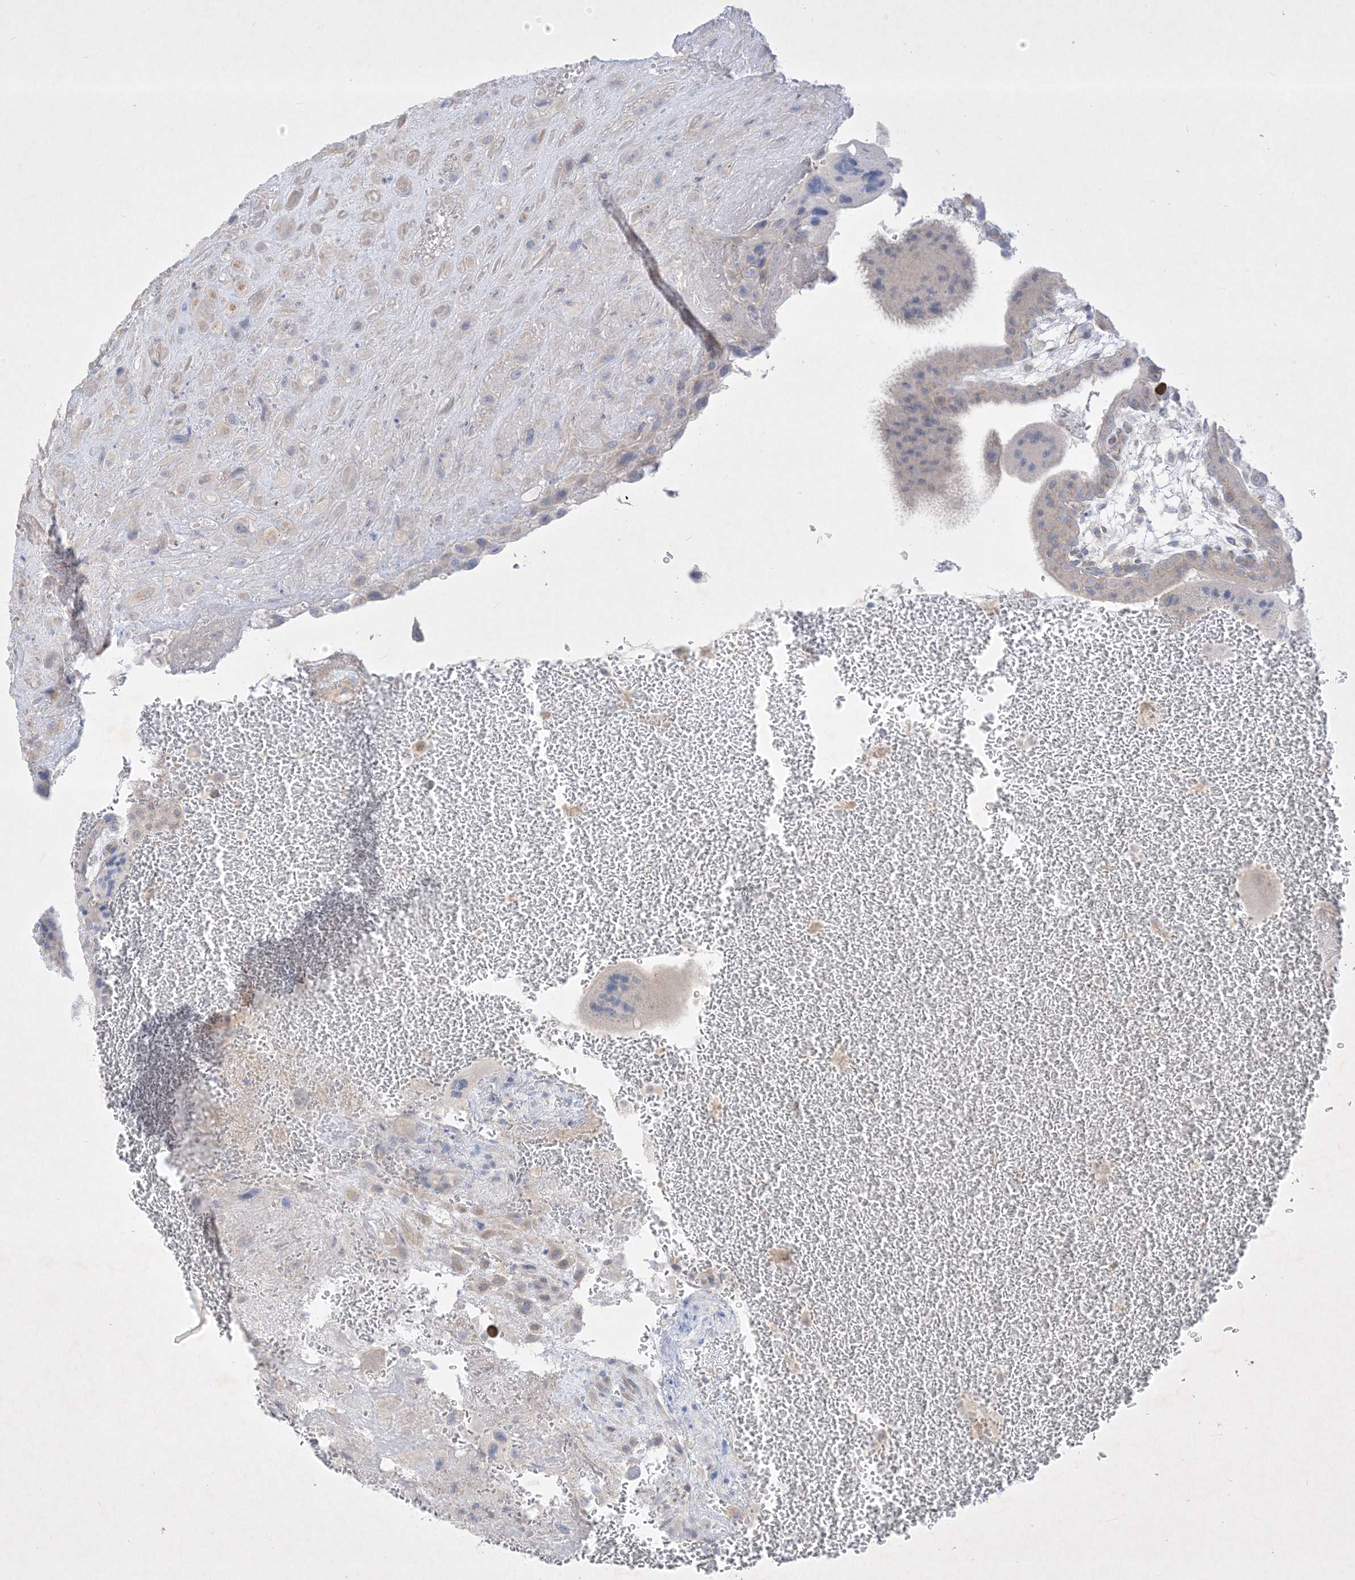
{"staining": {"intensity": "negative", "quantity": "none", "location": "none"}, "tissue": "placenta", "cell_type": "Decidual cells", "image_type": "normal", "snomed": [{"axis": "morphology", "description": "Normal tissue, NOS"}, {"axis": "topography", "description": "Placenta"}], "caption": "Placenta stained for a protein using immunohistochemistry (IHC) demonstrates no expression decidual cells.", "gene": "PLEKHA3", "patient": {"sex": "female", "age": 35}}